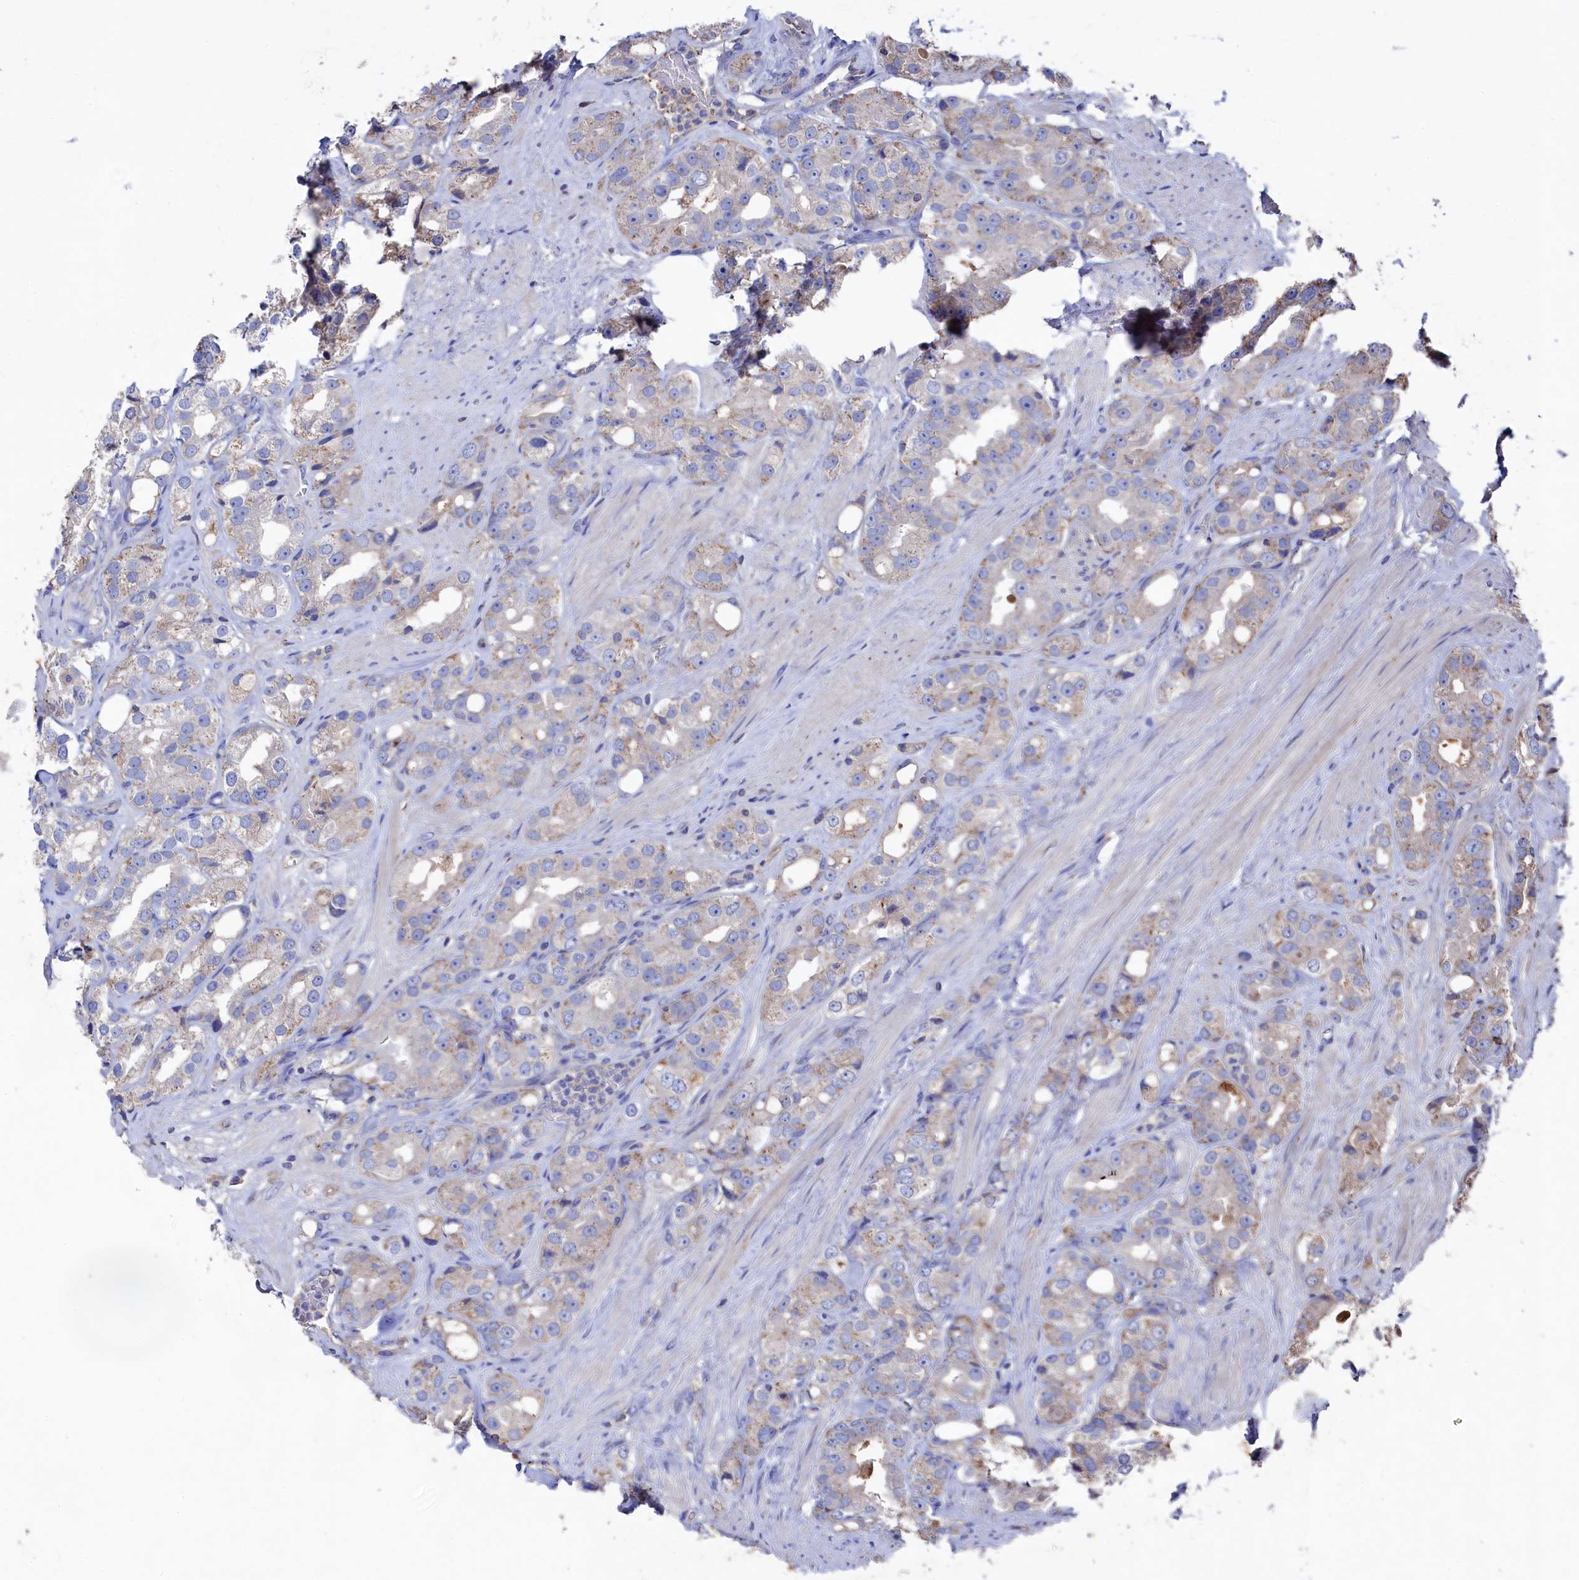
{"staining": {"intensity": "weak", "quantity": "25%-75%", "location": "cytoplasmic/membranous"}, "tissue": "prostate cancer", "cell_type": "Tumor cells", "image_type": "cancer", "snomed": [{"axis": "morphology", "description": "Adenocarcinoma, NOS"}, {"axis": "topography", "description": "Prostate"}], "caption": "The image exhibits a brown stain indicating the presence of a protein in the cytoplasmic/membranous of tumor cells in prostate adenocarcinoma.", "gene": "TK2", "patient": {"sex": "male", "age": 79}}